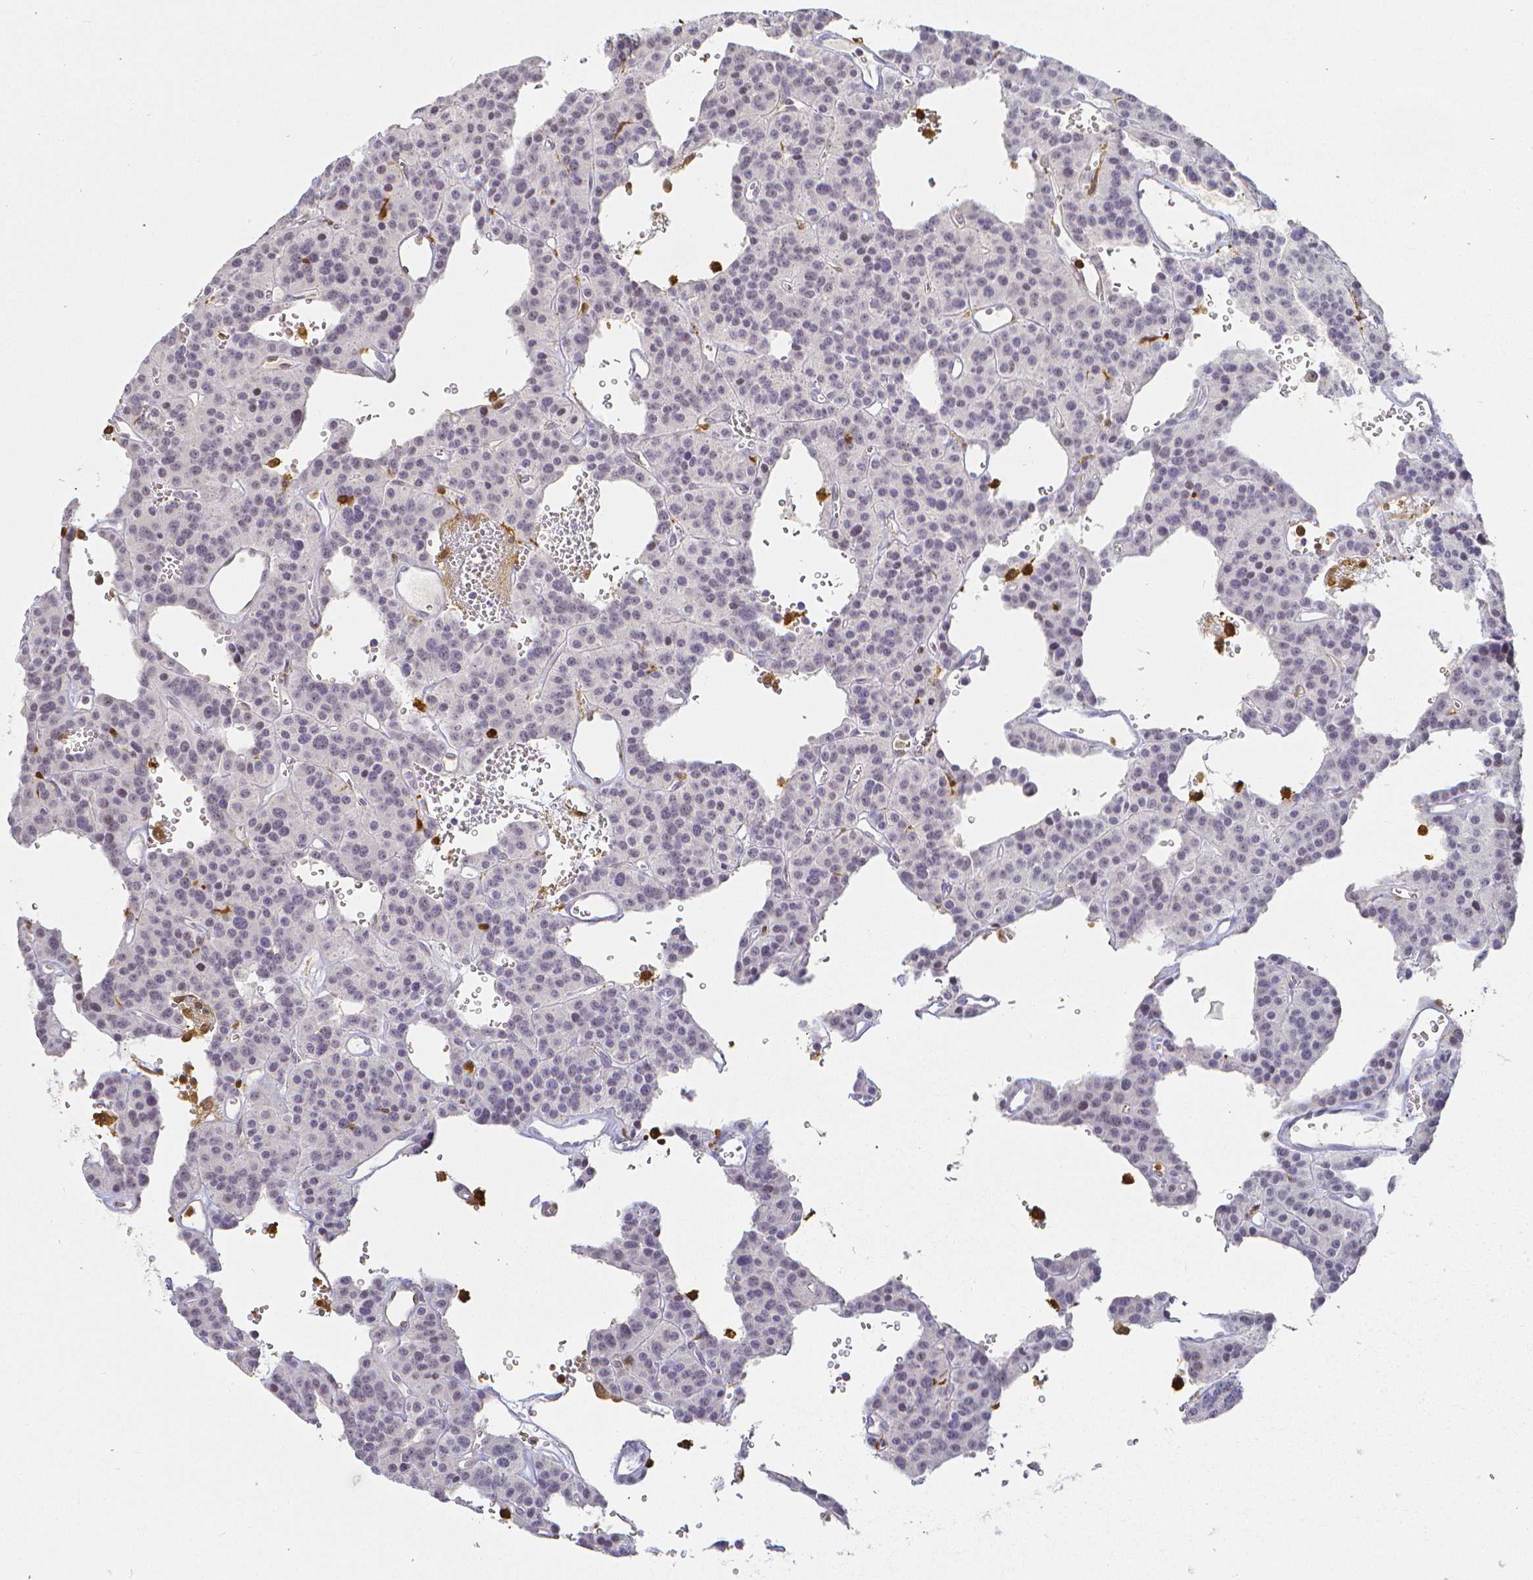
{"staining": {"intensity": "negative", "quantity": "none", "location": "none"}, "tissue": "carcinoid", "cell_type": "Tumor cells", "image_type": "cancer", "snomed": [{"axis": "morphology", "description": "Carcinoid, malignant, NOS"}, {"axis": "topography", "description": "Lung"}], "caption": "Tumor cells show no significant staining in carcinoid.", "gene": "COTL1", "patient": {"sex": "female", "age": 71}}